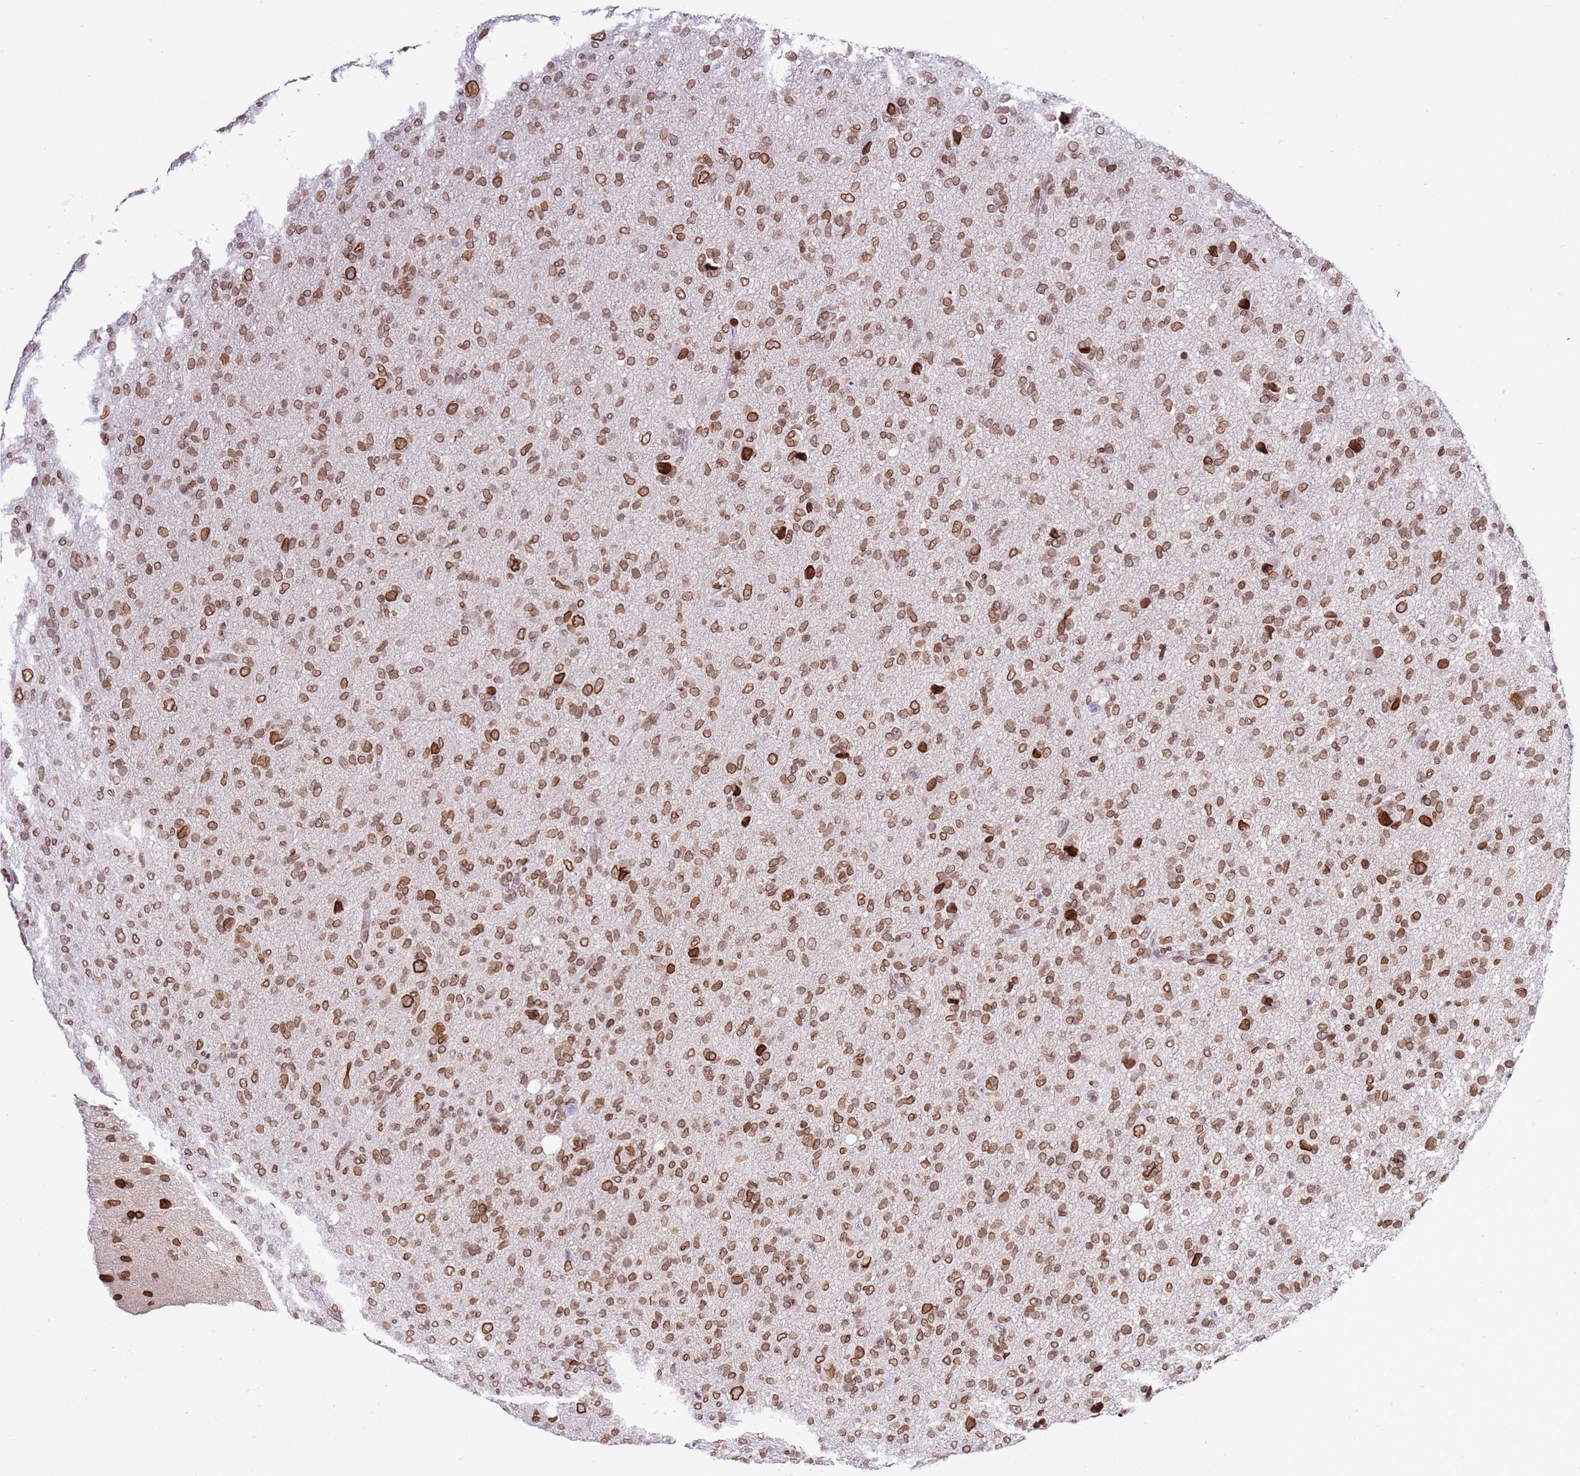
{"staining": {"intensity": "strong", "quantity": ">75%", "location": "cytoplasmic/membranous,nuclear"}, "tissue": "glioma", "cell_type": "Tumor cells", "image_type": "cancer", "snomed": [{"axis": "morphology", "description": "Glioma, malignant, High grade"}, {"axis": "topography", "description": "Brain"}], "caption": "Malignant high-grade glioma stained with a brown dye demonstrates strong cytoplasmic/membranous and nuclear positive positivity in approximately >75% of tumor cells.", "gene": "POU6F1", "patient": {"sex": "female", "age": 57}}